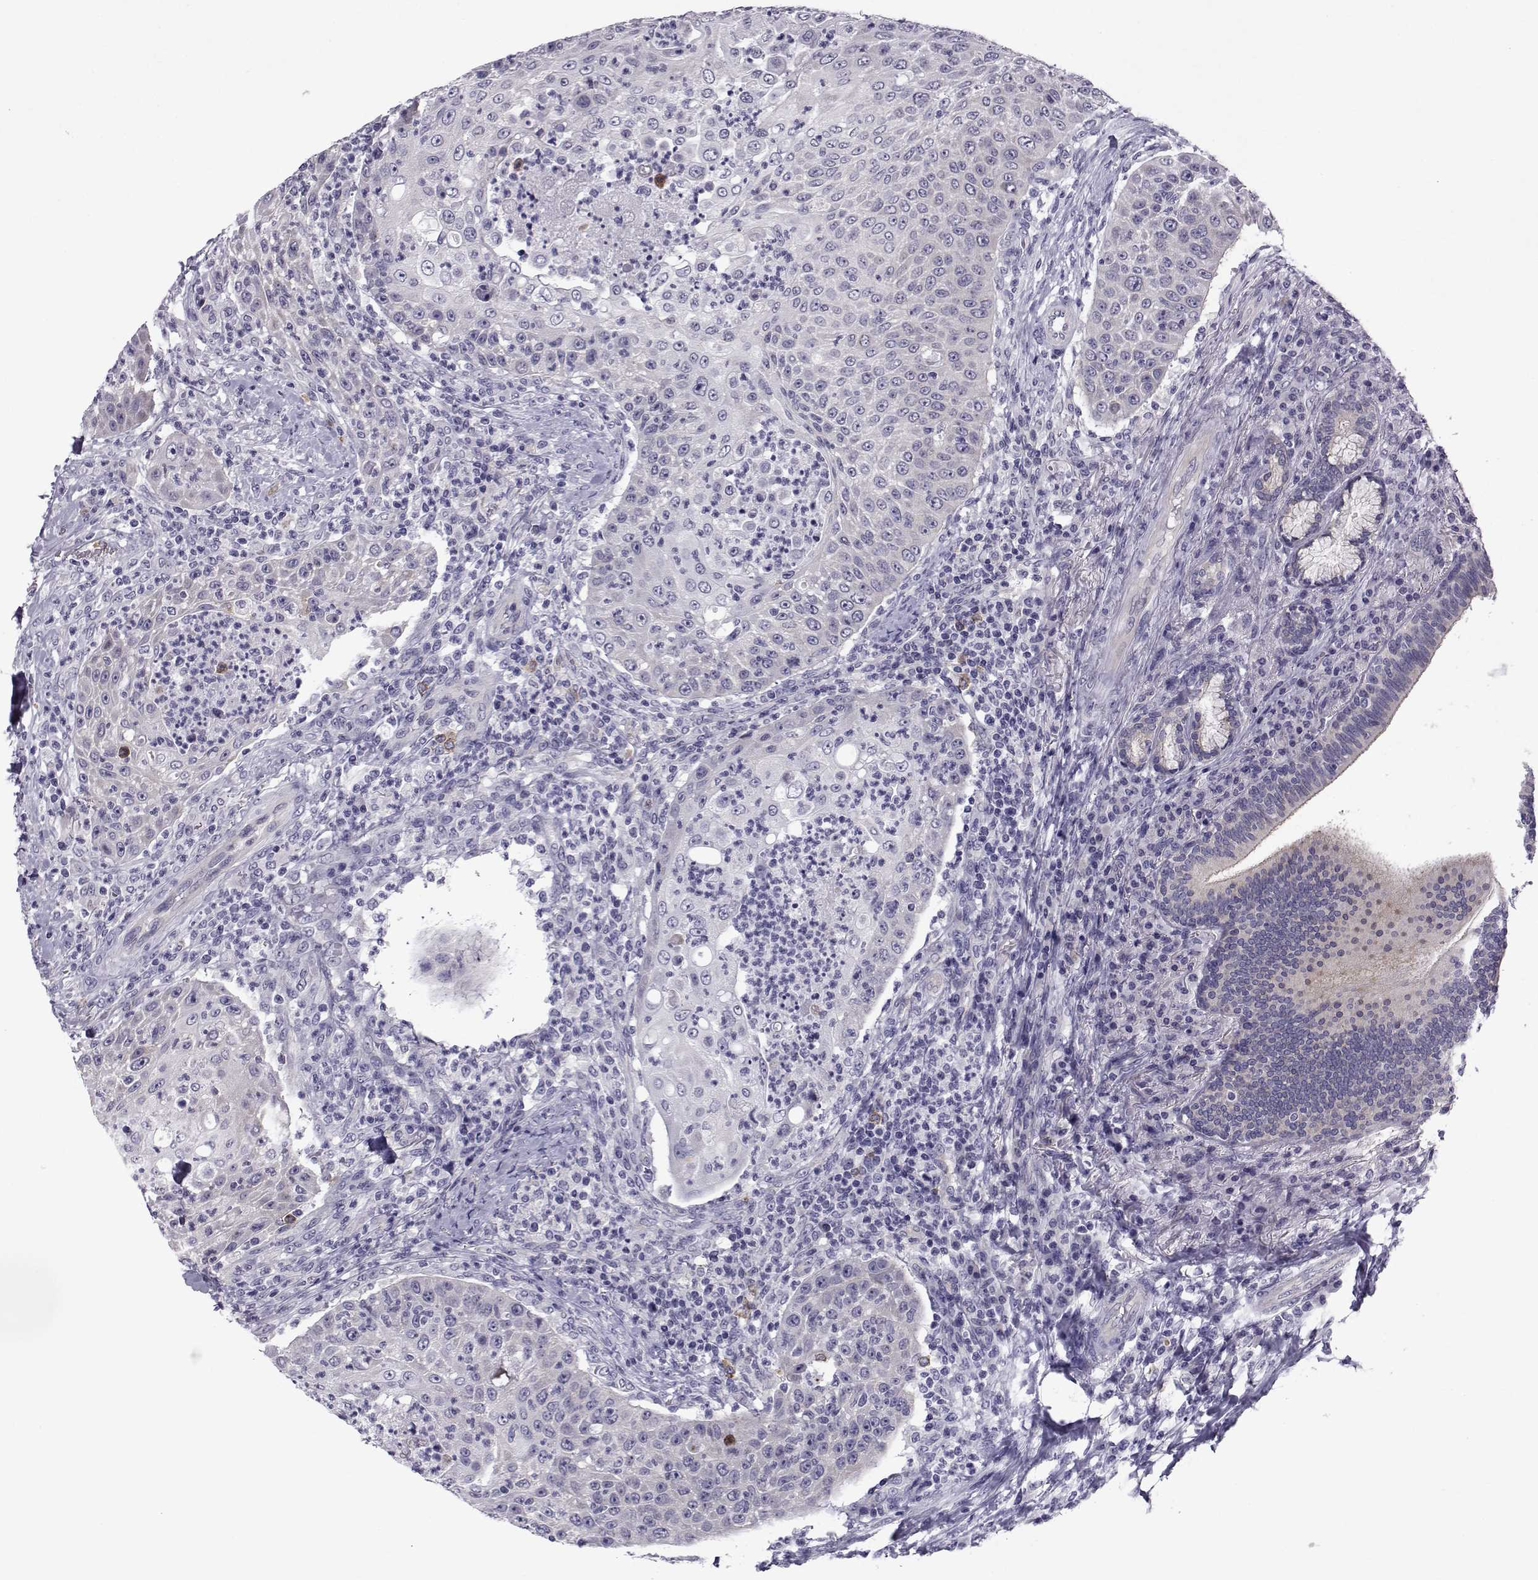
{"staining": {"intensity": "negative", "quantity": "none", "location": "none"}, "tissue": "head and neck cancer", "cell_type": "Tumor cells", "image_type": "cancer", "snomed": [{"axis": "morphology", "description": "Squamous cell carcinoma, NOS"}, {"axis": "topography", "description": "Head-Neck"}], "caption": "Tumor cells show no significant staining in head and neck squamous cell carcinoma.", "gene": "COL22A1", "patient": {"sex": "male", "age": 69}}